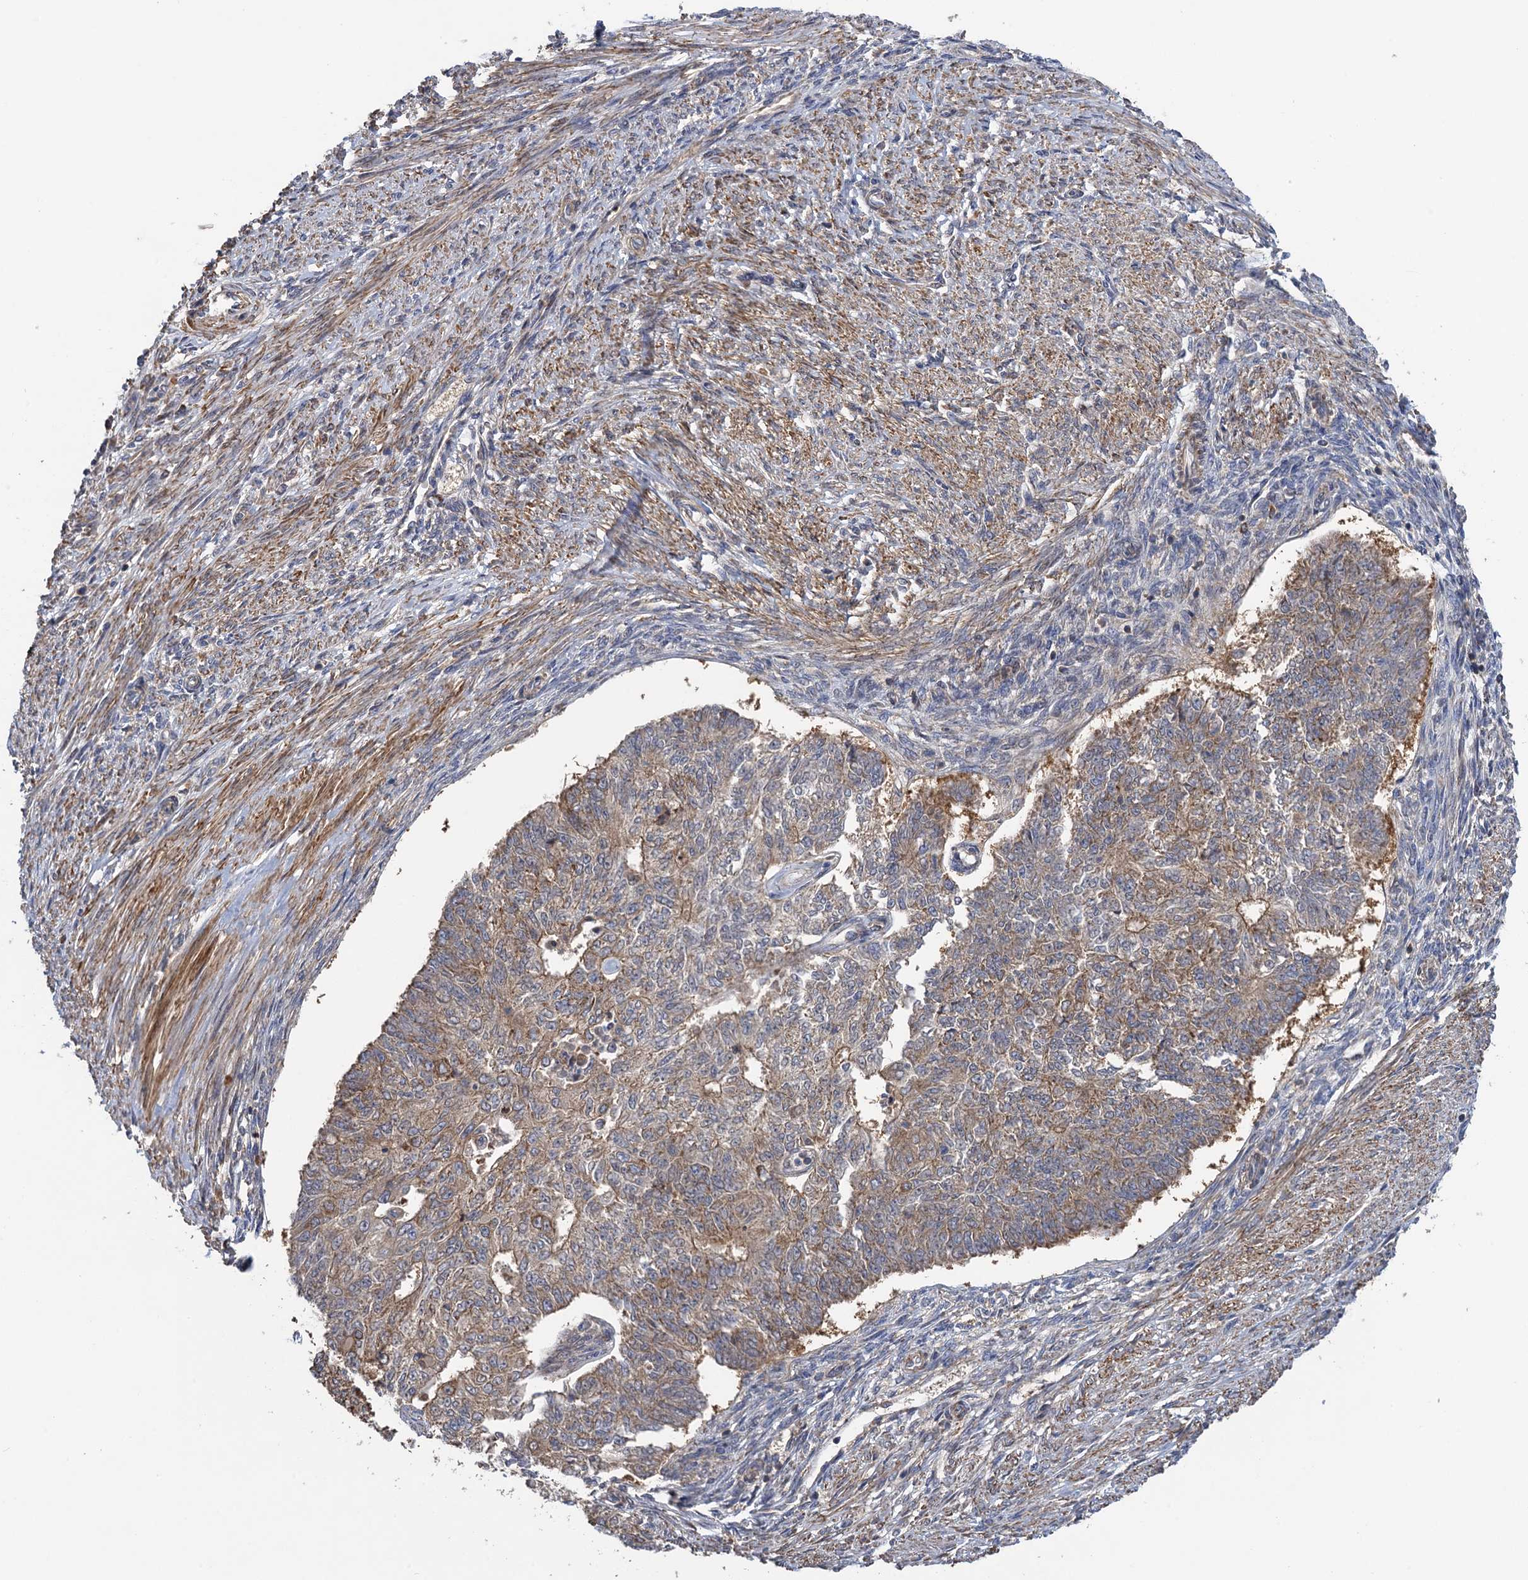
{"staining": {"intensity": "moderate", "quantity": "25%-75%", "location": "cytoplasmic/membranous"}, "tissue": "endometrial cancer", "cell_type": "Tumor cells", "image_type": "cancer", "snomed": [{"axis": "morphology", "description": "Adenocarcinoma, NOS"}, {"axis": "topography", "description": "Endometrium"}], "caption": "This photomicrograph shows immunohistochemistry staining of endometrial cancer (adenocarcinoma), with medium moderate cytoplasmic/membranous staining in approximately 25%-75% of tumor cells.", "gene": "WDR88", "patient": {"sex": "female", "age": 32}}